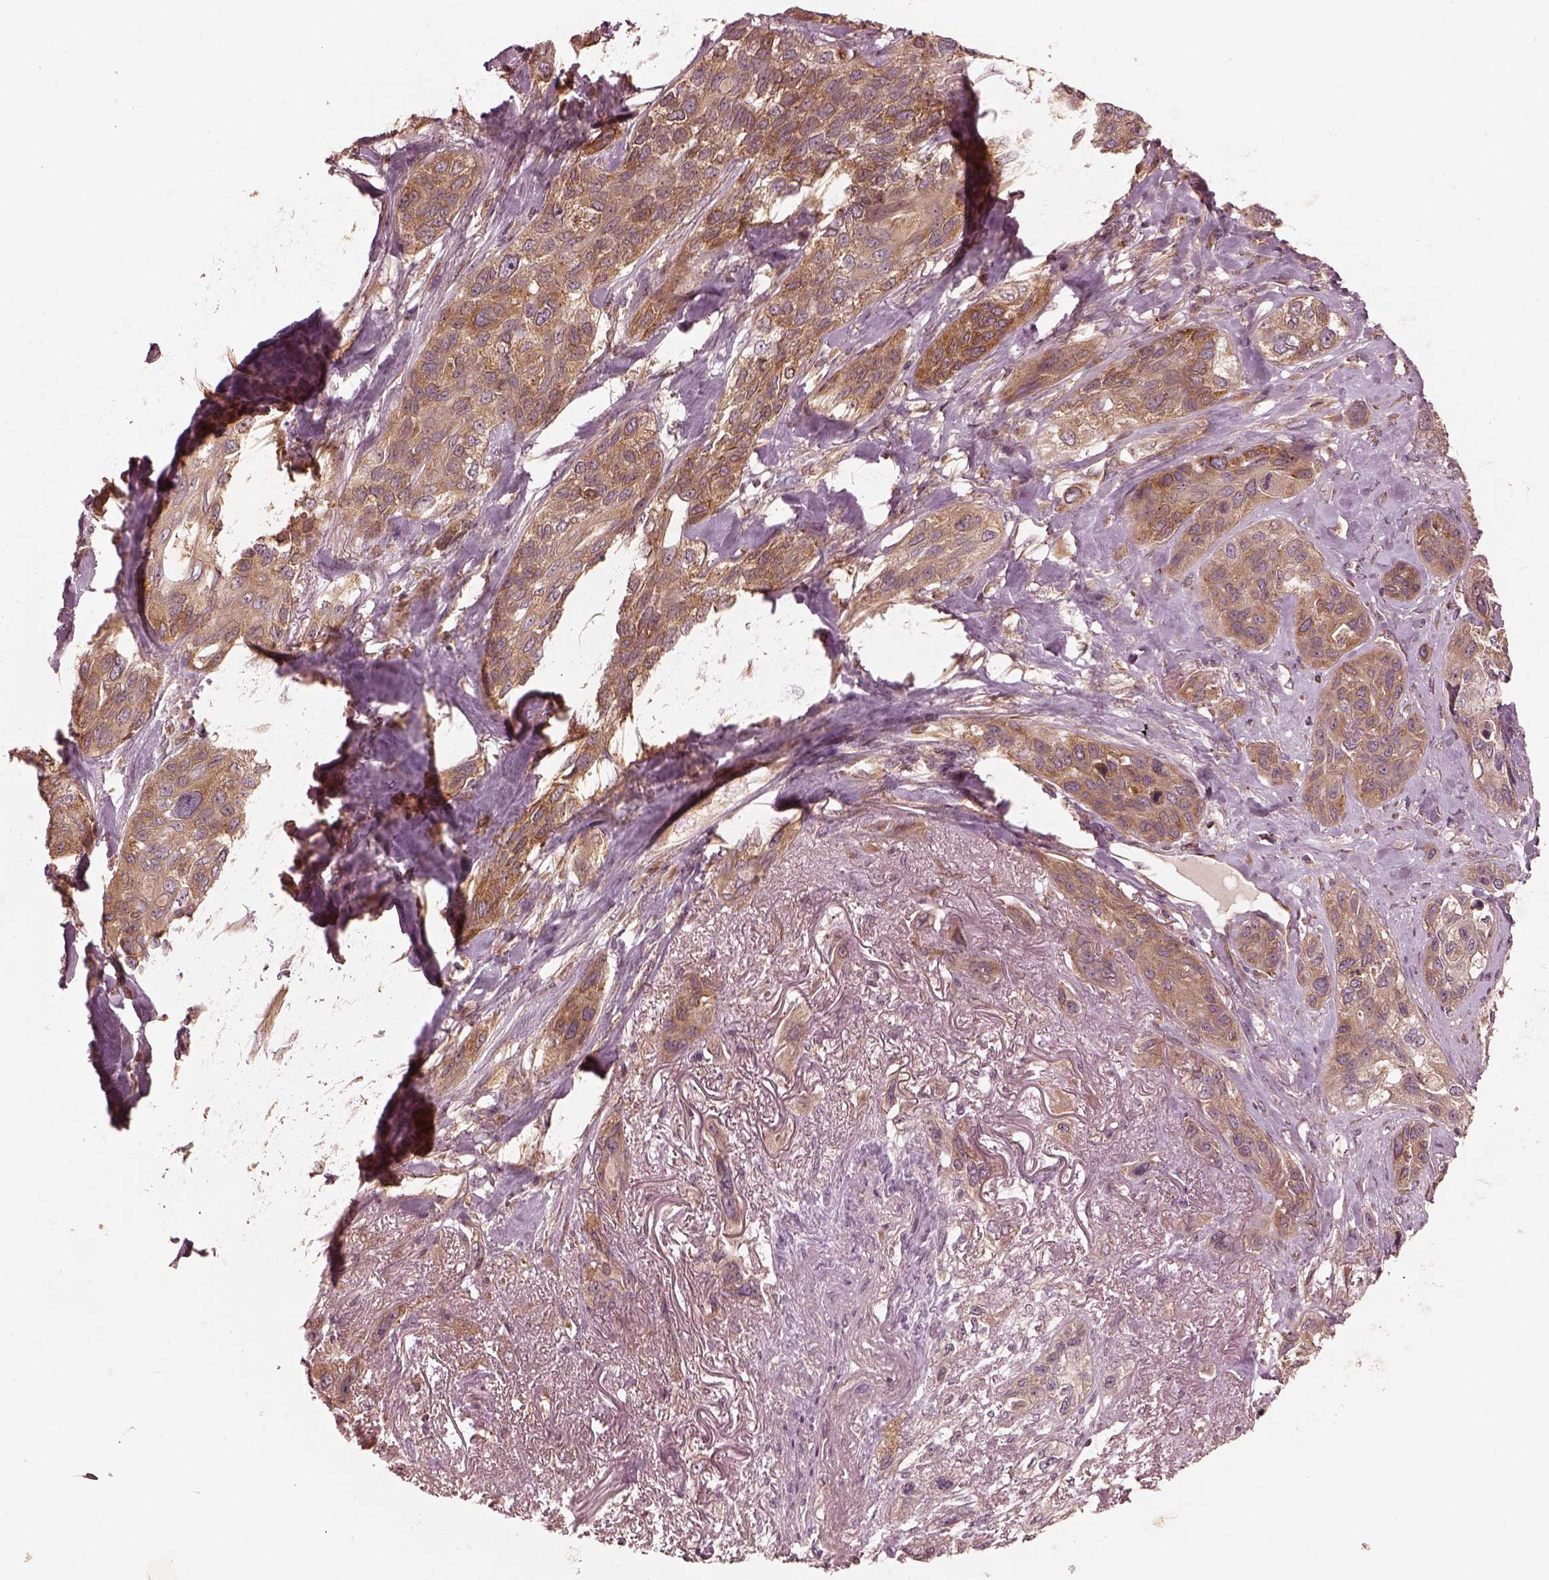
{"staining": {"intensity": "moderate", "quantity": ">75%", "location": "cytoplasmic/membranous"}, "tissue": "lung cancer", "cell_type": "Tumor cells", "image_type": "cancer", "snomed": [{"axis": "morphology", "description": "Squamous cell carcinoma, NOS"}, {"axis": "topography", "description": "Lung"}], "caption": "Immunohistochemistry (IHC) (DAB) staining of human lung cancer exhibits moderate cytoplasmic/membranous protein staining in about >75% of tumor cells. (IHC, brightfield microscopy, high magnification).", "gene": "PIK3R2", "patient": {"sex": "female", "age": 70}}